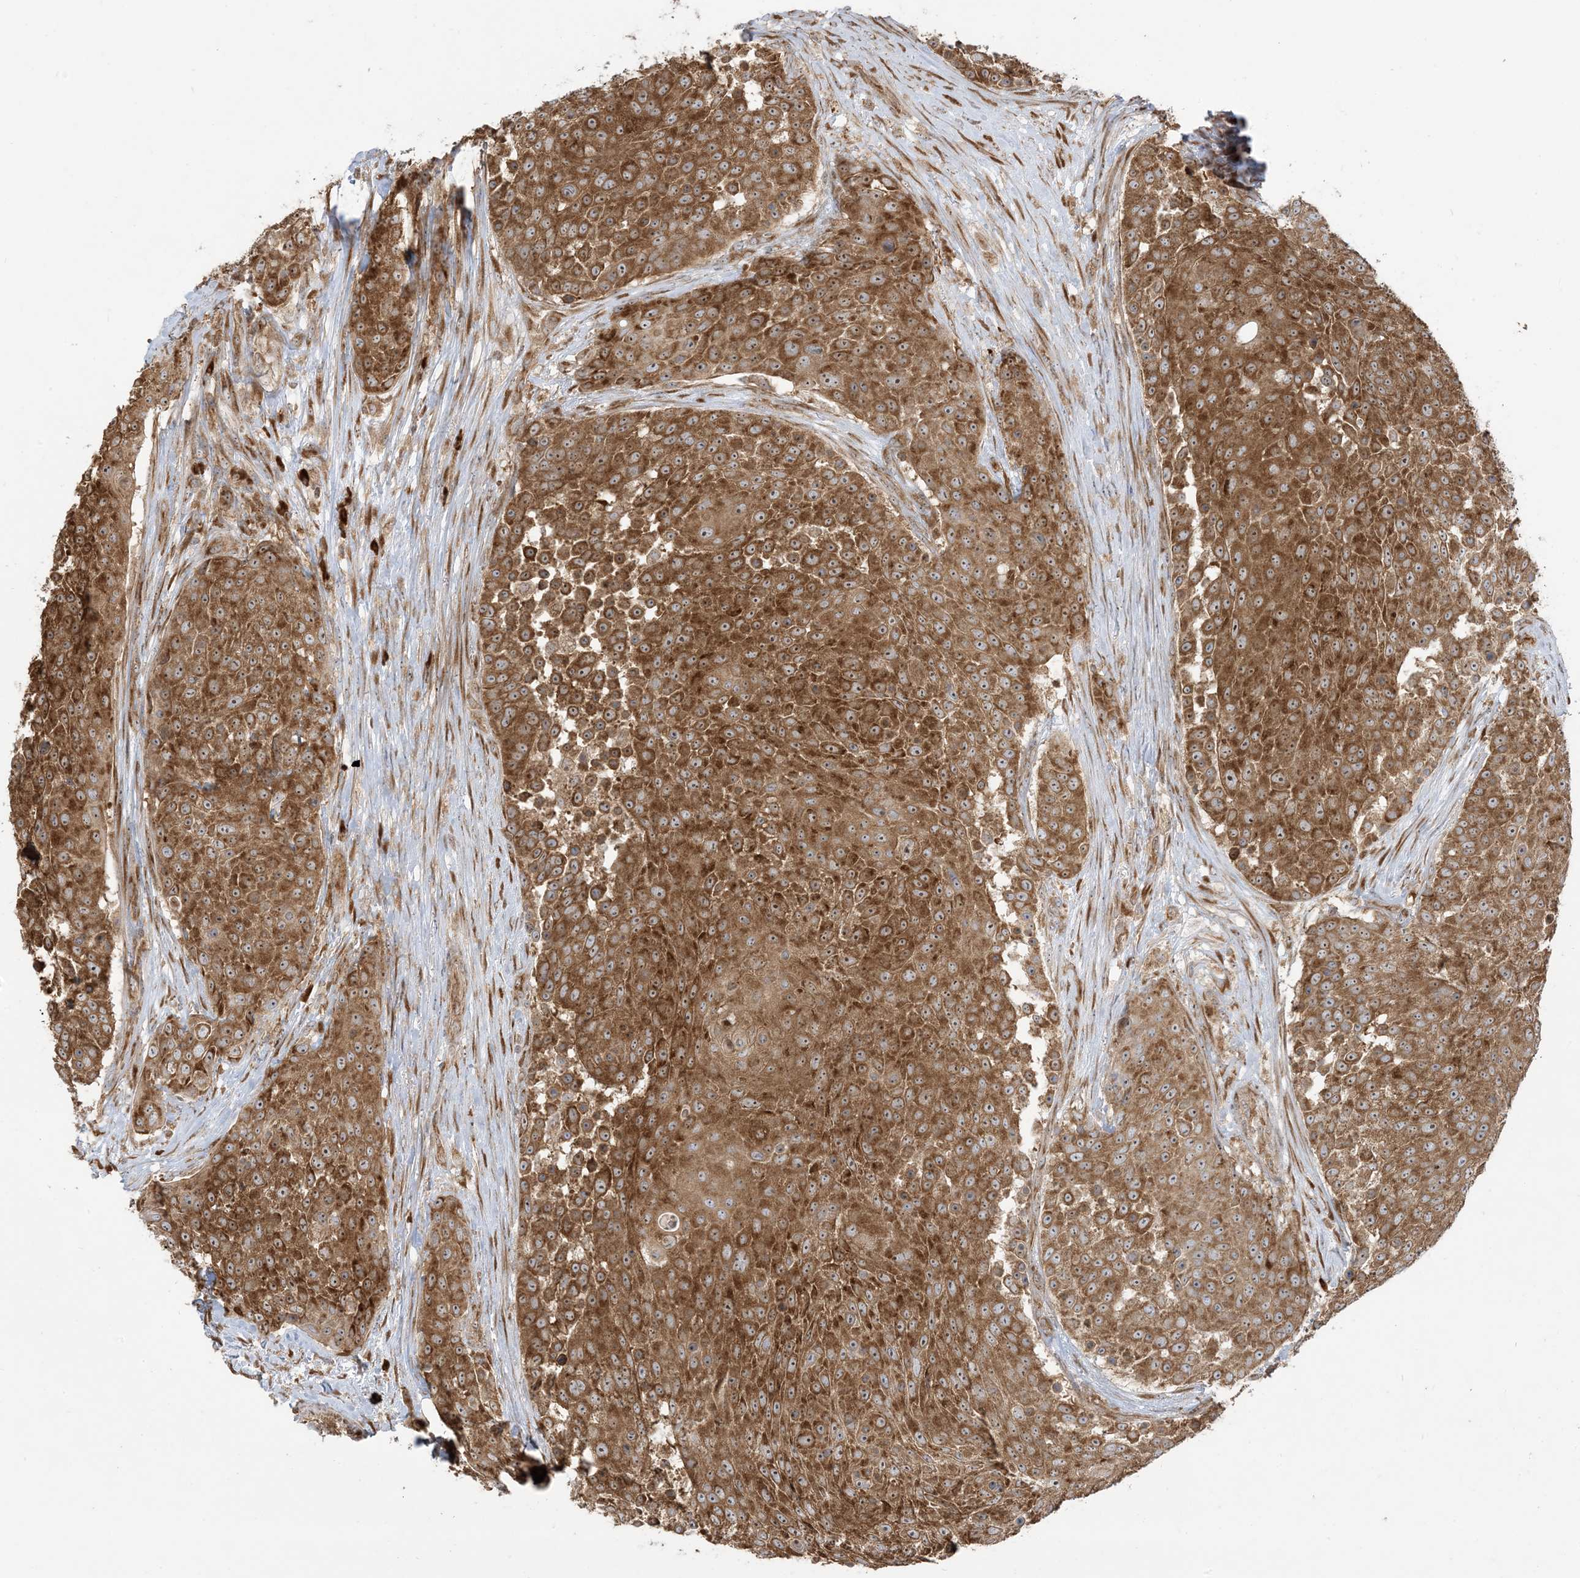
{"staining": {"intensity": "strong", "quantity": ">75%", "location": "cytoplasmic/membranous,nuclear"}, "tissue": "urothelial cancer", "cell_type": "Tumor cells", "image_type": "cancer", "snomed": [{"axis": "morphology", "description": "Urothelial carcinoma, High grade"}, {"axis": "topography", "description": "Urinary bladder"}], "caption": "Strong cytoplasmic/membranous and nuclear staining for a protein is present in approximately >75% of tumor cells of urothelial cancer using immunohistochemistry.", "gene": "SRP72", "patient": {"sex": "female", "age": 63}}